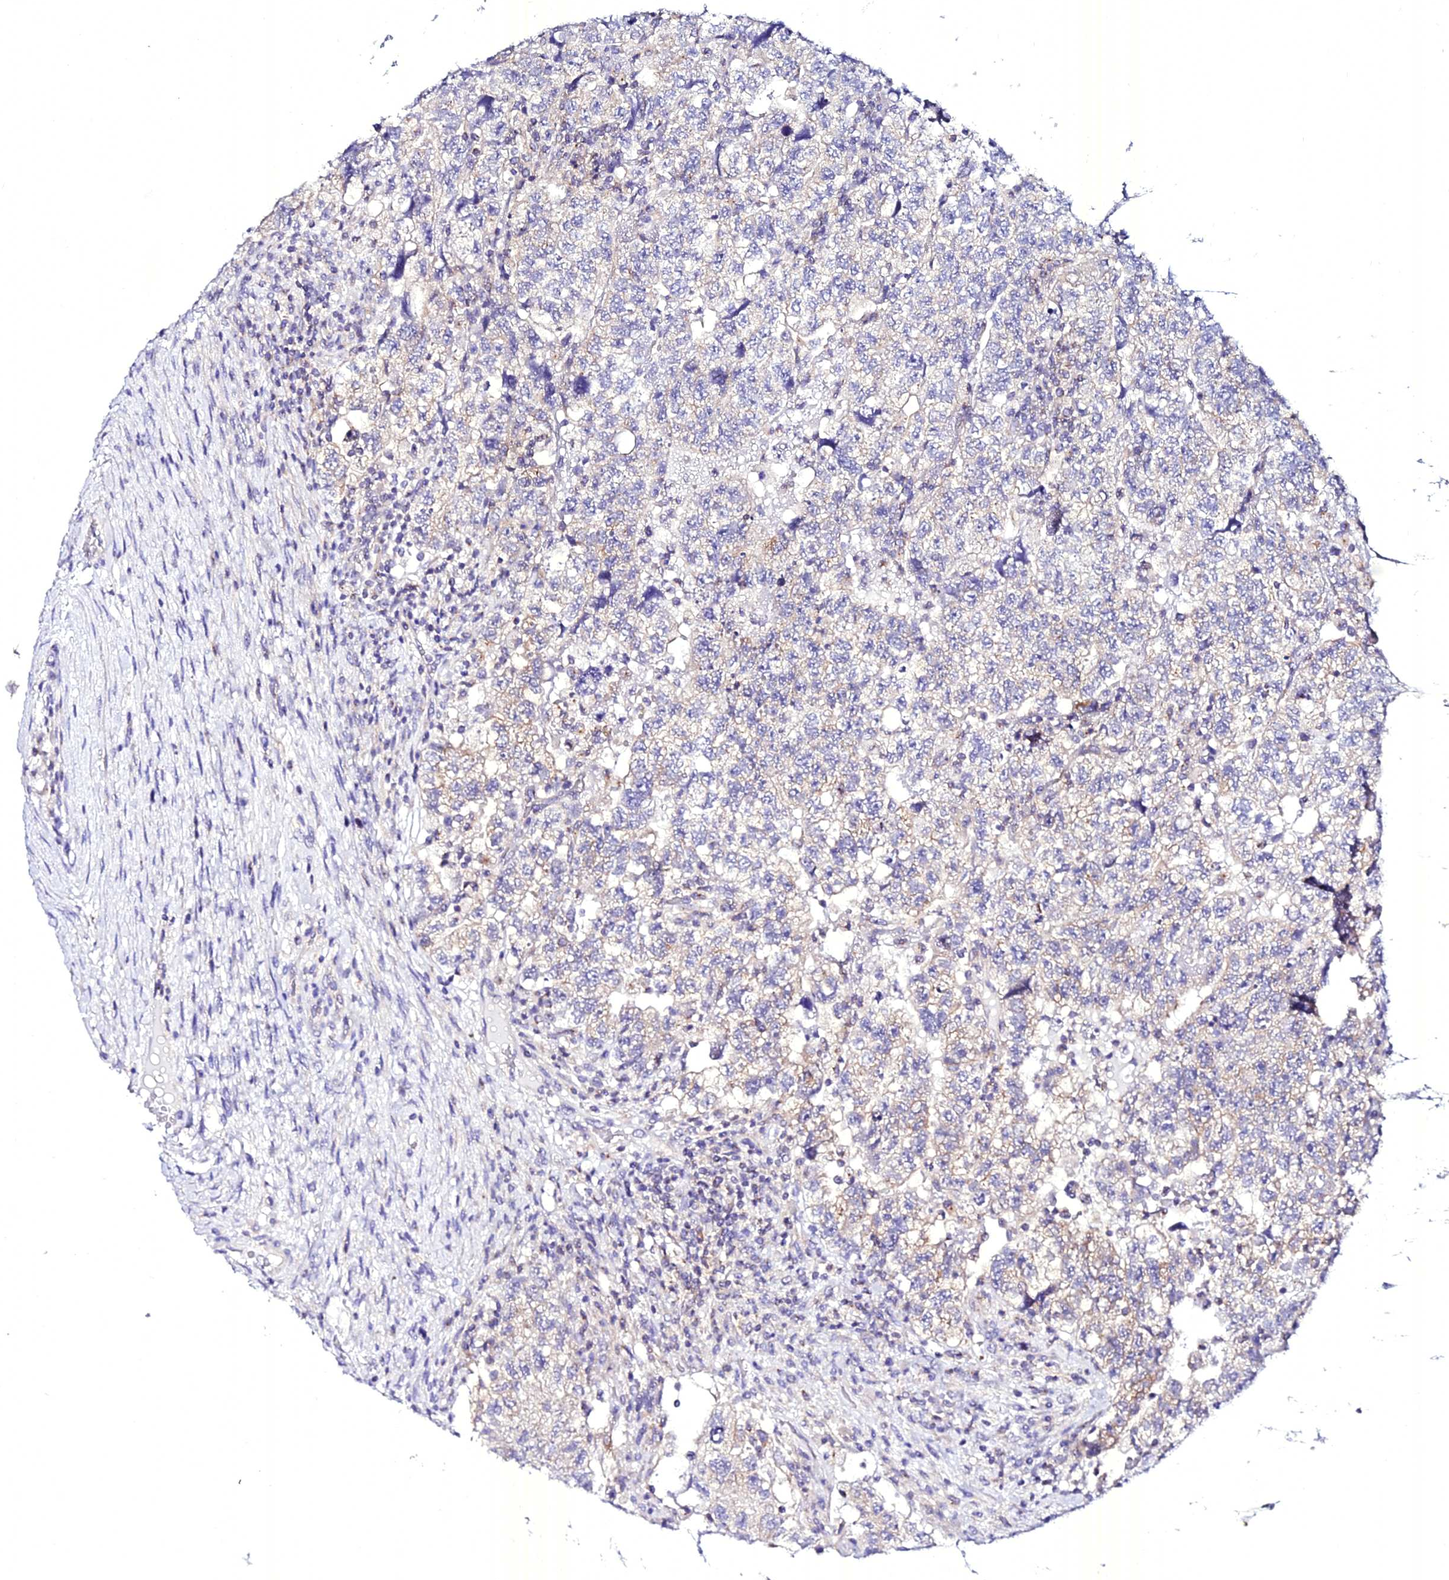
{"staining": {"intensity": "negative", "quantity": "none", "location": "none"}, "tissue": "testis cancer", "cell_type": "Tumor cells", "image_type": "cancer", "snomed": [{"axis": "morphology", "description": "Normal tissue, NOS"}, {"axis": "morphology", "description": "Carcinoma, Embryonal, NOS"}, {"axis": "topography", "description": "Testis"}], "caption": "Protein analysis of testis cancer shows no significant staining in tumor cells.", "gene": "ATG16L2", "patient": {"sex": "male", "age": 36}}